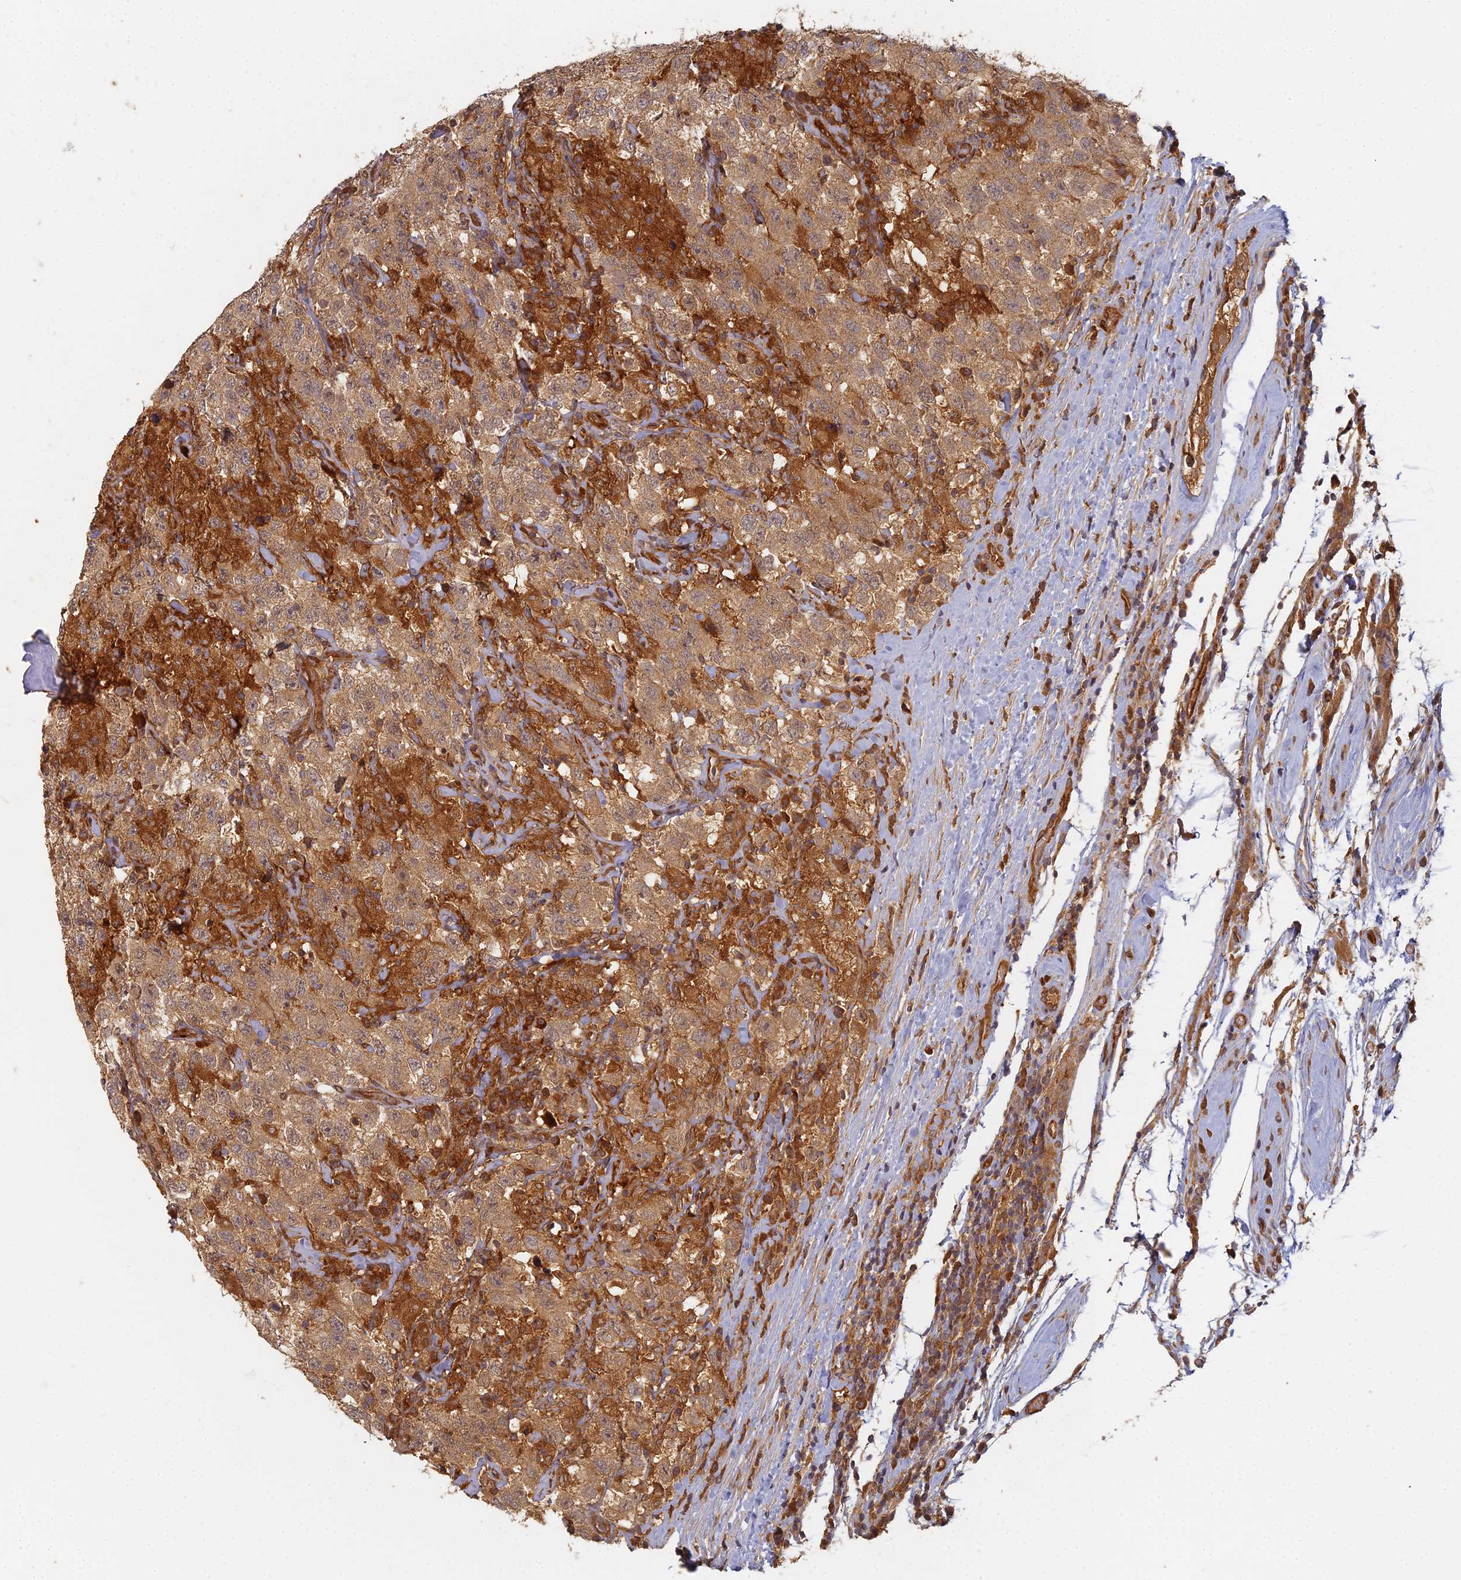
{"staining": {"intensity": "moderate", "quantity": ">75%", "location": "cytoplasmic/membranous"}, "tissue": "testis cancer", "cell_type": "Tumor cells", "image_type": "cancer", "snomed": [{"axis": "morphology", "description": "Seminoma, NOS"}, {"axis": "topography", "description": "Testis"}], "caption": "The histopathology image exhibits staining of testis cancer (seminoma), revealing moderate cytoplasmic/membranous protein staining (brown color) within tumor cells. (Brightfield microscopy of DAB IHC at high magnification).", "gene": "INO80D", "patient": {"sex": "male", "age": 41}}